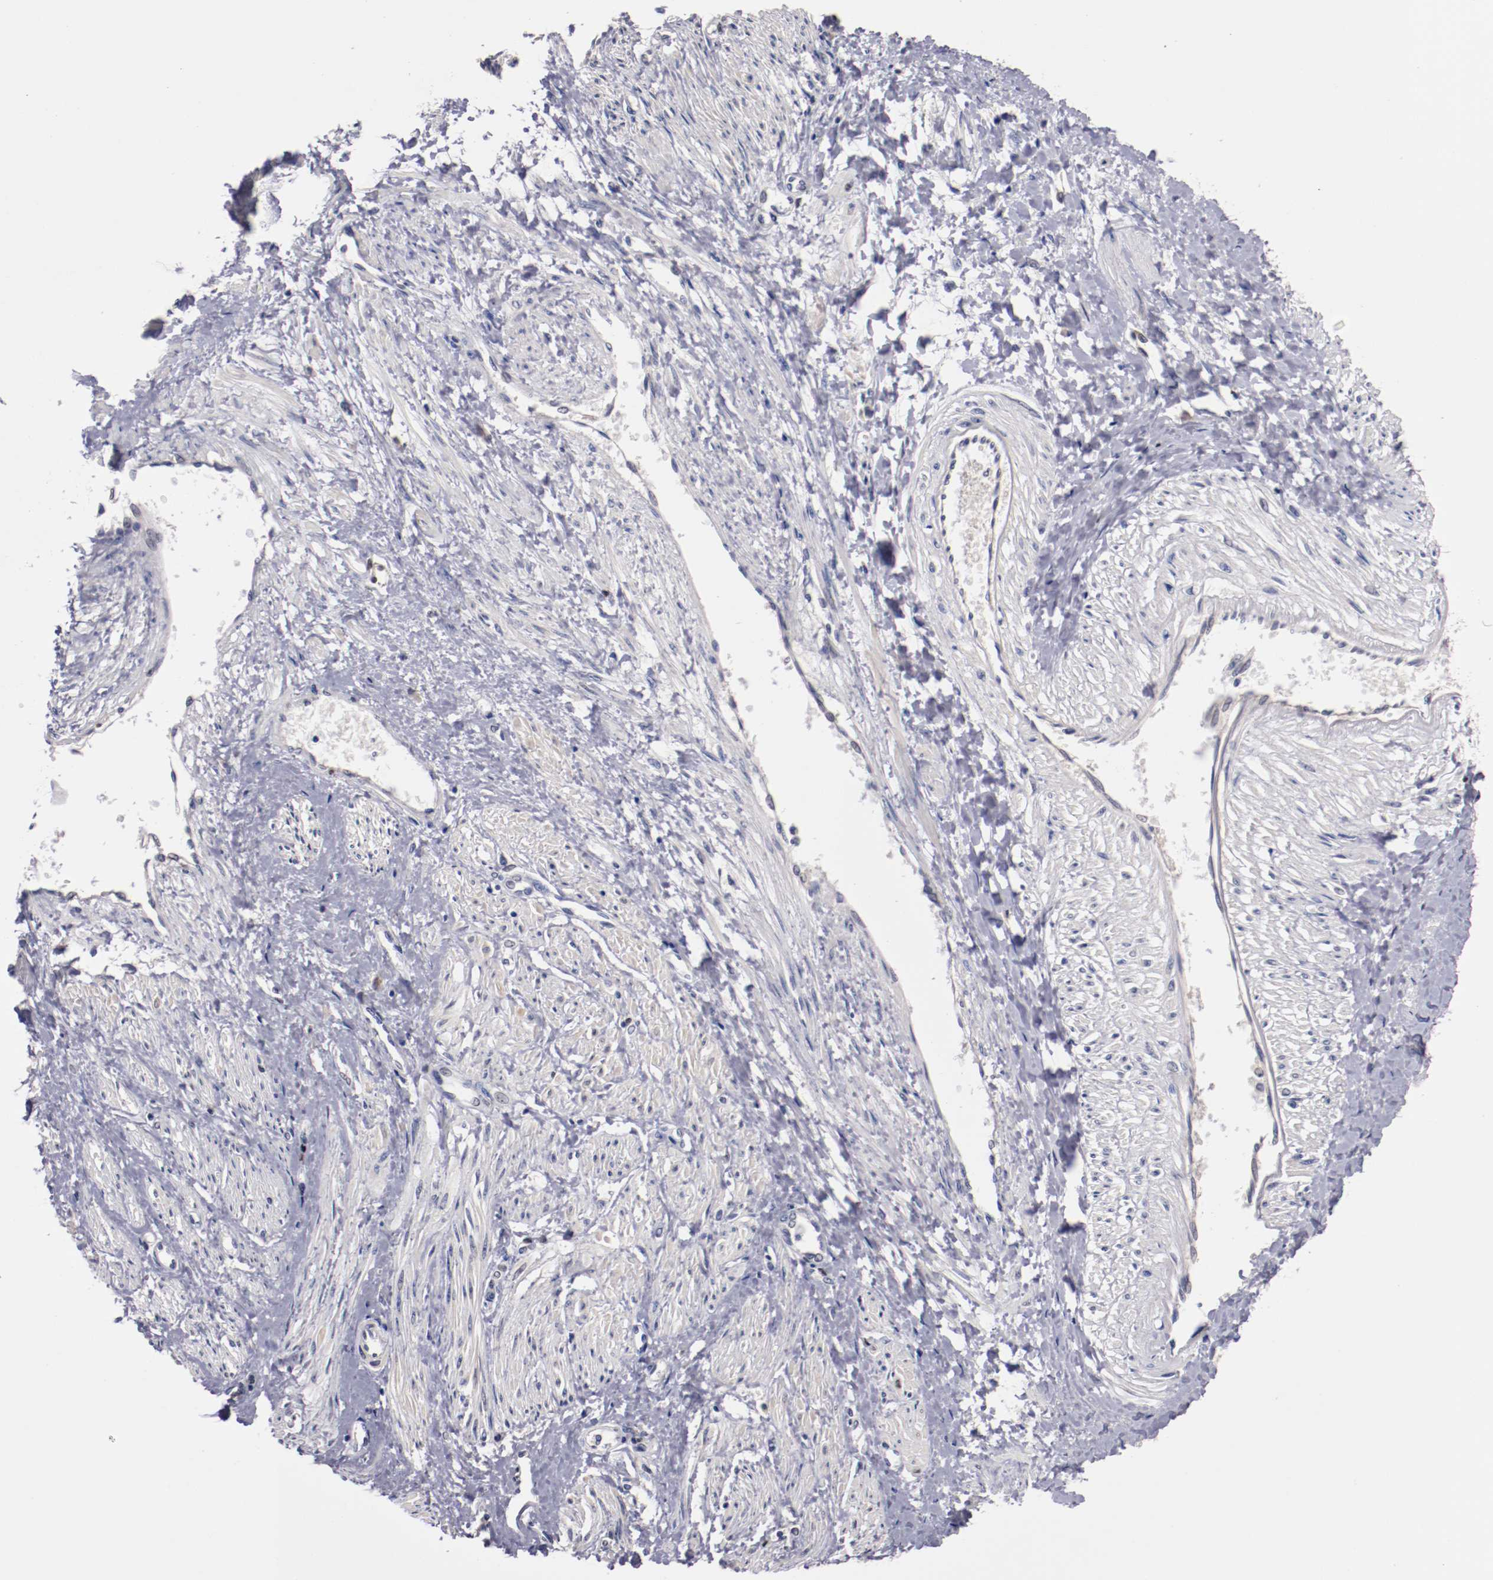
{"staining": {"intensity": "weak", "quantity": "<25%", "location": "cytoplasmic/membranous"}, "tissue": "smooth muscle", "cell_type": "Smooth muscle cells", "image_type": "normal", "snomed": [{"axis": "morphology", "description": "Normal tissue, NOS"}, {"axis": "topography", "description": "Smooth muscle"}, {"axis": "topography", "description": "Uterus"}], "caption": "Smooth muscle cells show no significant positivity in normal smooth muscle. (Stains: DAB (3,3'-diaminobenzidine) immunohistochemistry (IHC) with hematoxylin counter stain, Microscopy: brightfield microscopy at high magnification).", "gene": "FAM81A", "patient": {"sex": "female", "age": 39}}